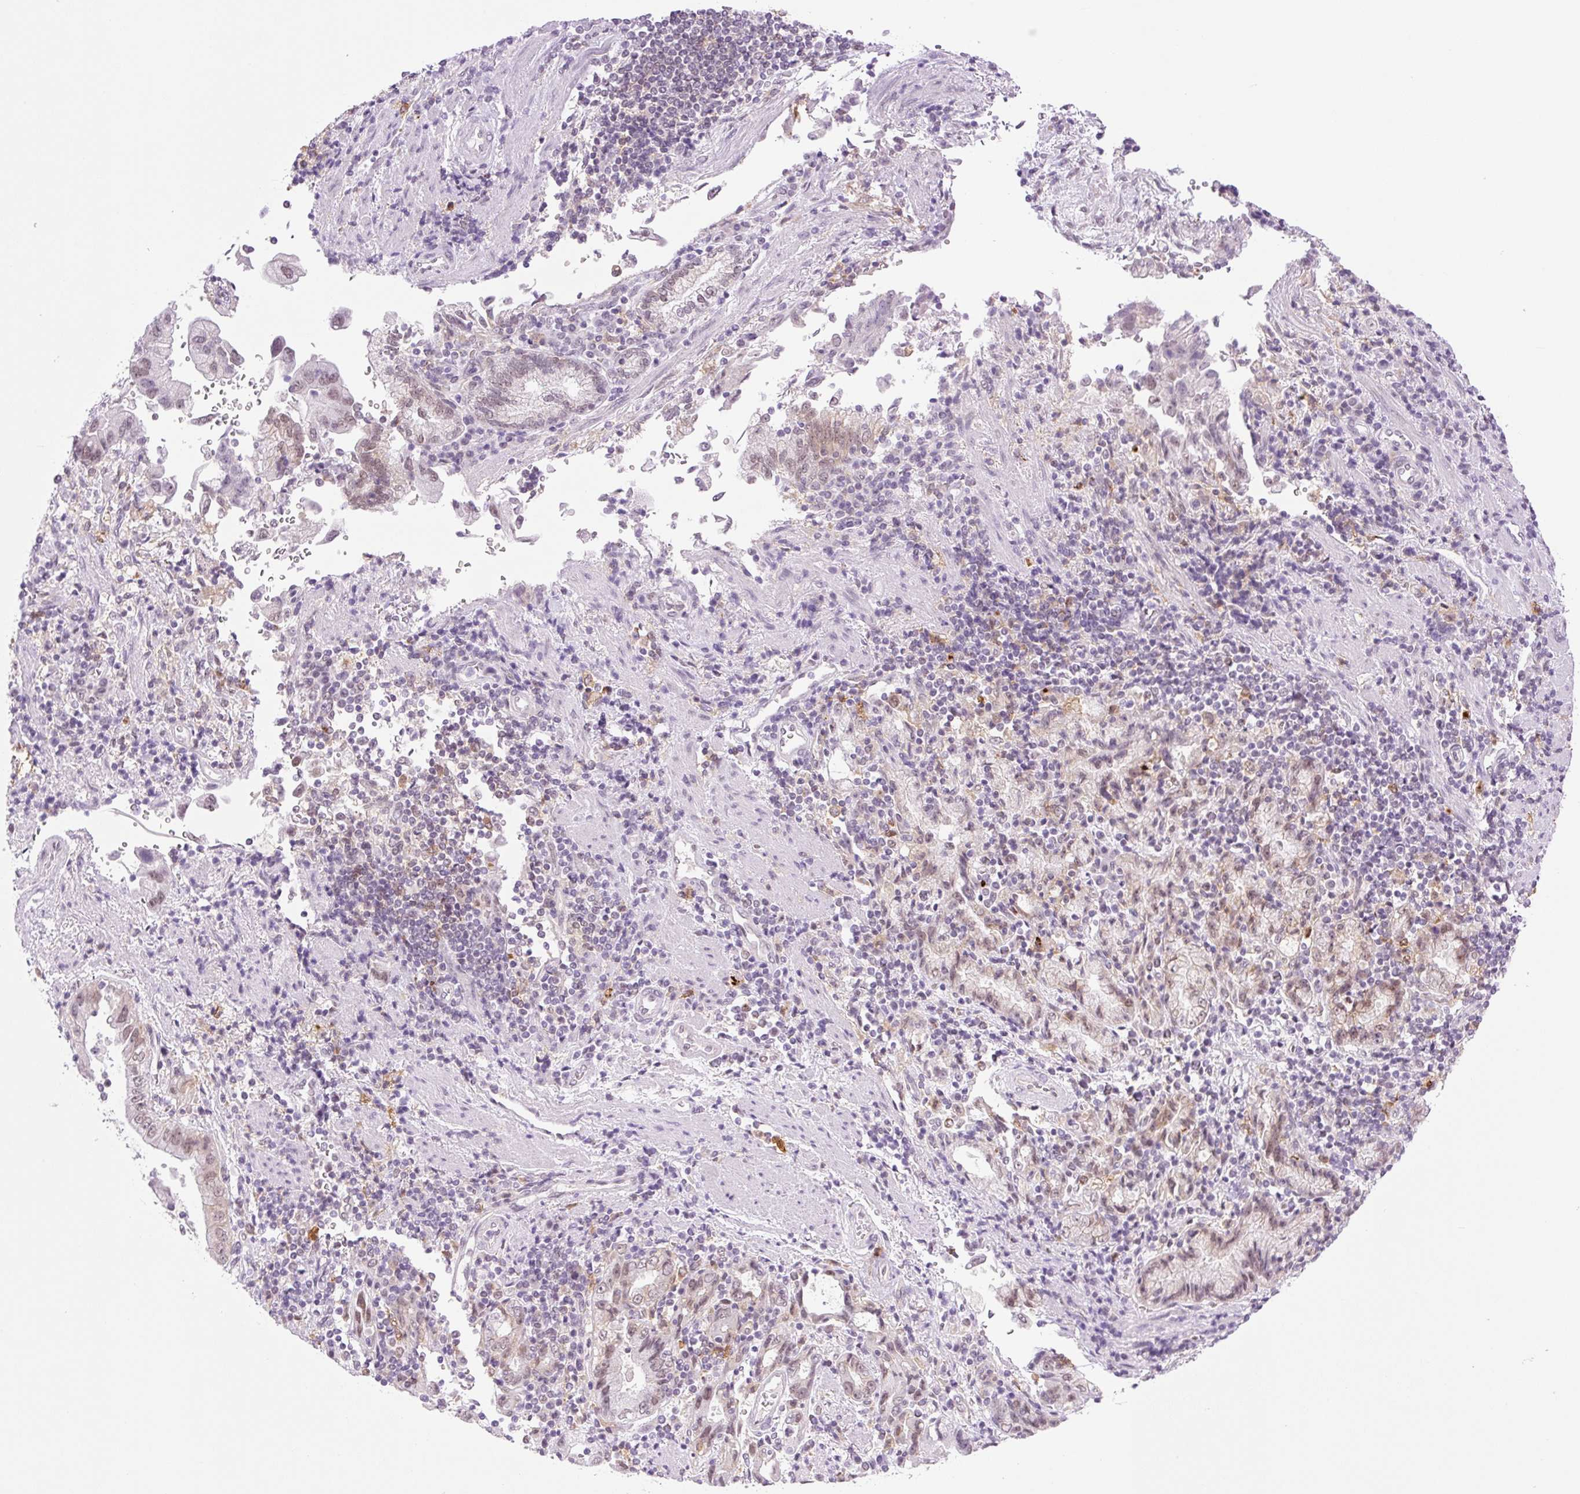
{"staining": {"intensity": "weak", "quantity": ">75%", "location": "nuclear"}, "tissue": "stomach cancer", "cell_type": "Tumor cells", "image_type": "cancer", "snomed": [{"axis": "morphology", "description": "Adenocarcinoma, NOS"}, {"axis": "topography", "description": "Stomach"}], "caption": "Stomach cancer stained with DAB immunohistochemistry (IHC) displays low levels of weak nuclear staining in approximately >75% of tumor cells. Immunohistochemistry stains the protein in brown and the nuclei are stained blue.", "gene": "PALM3", "patient": {"sex": "male", "age": 62}}